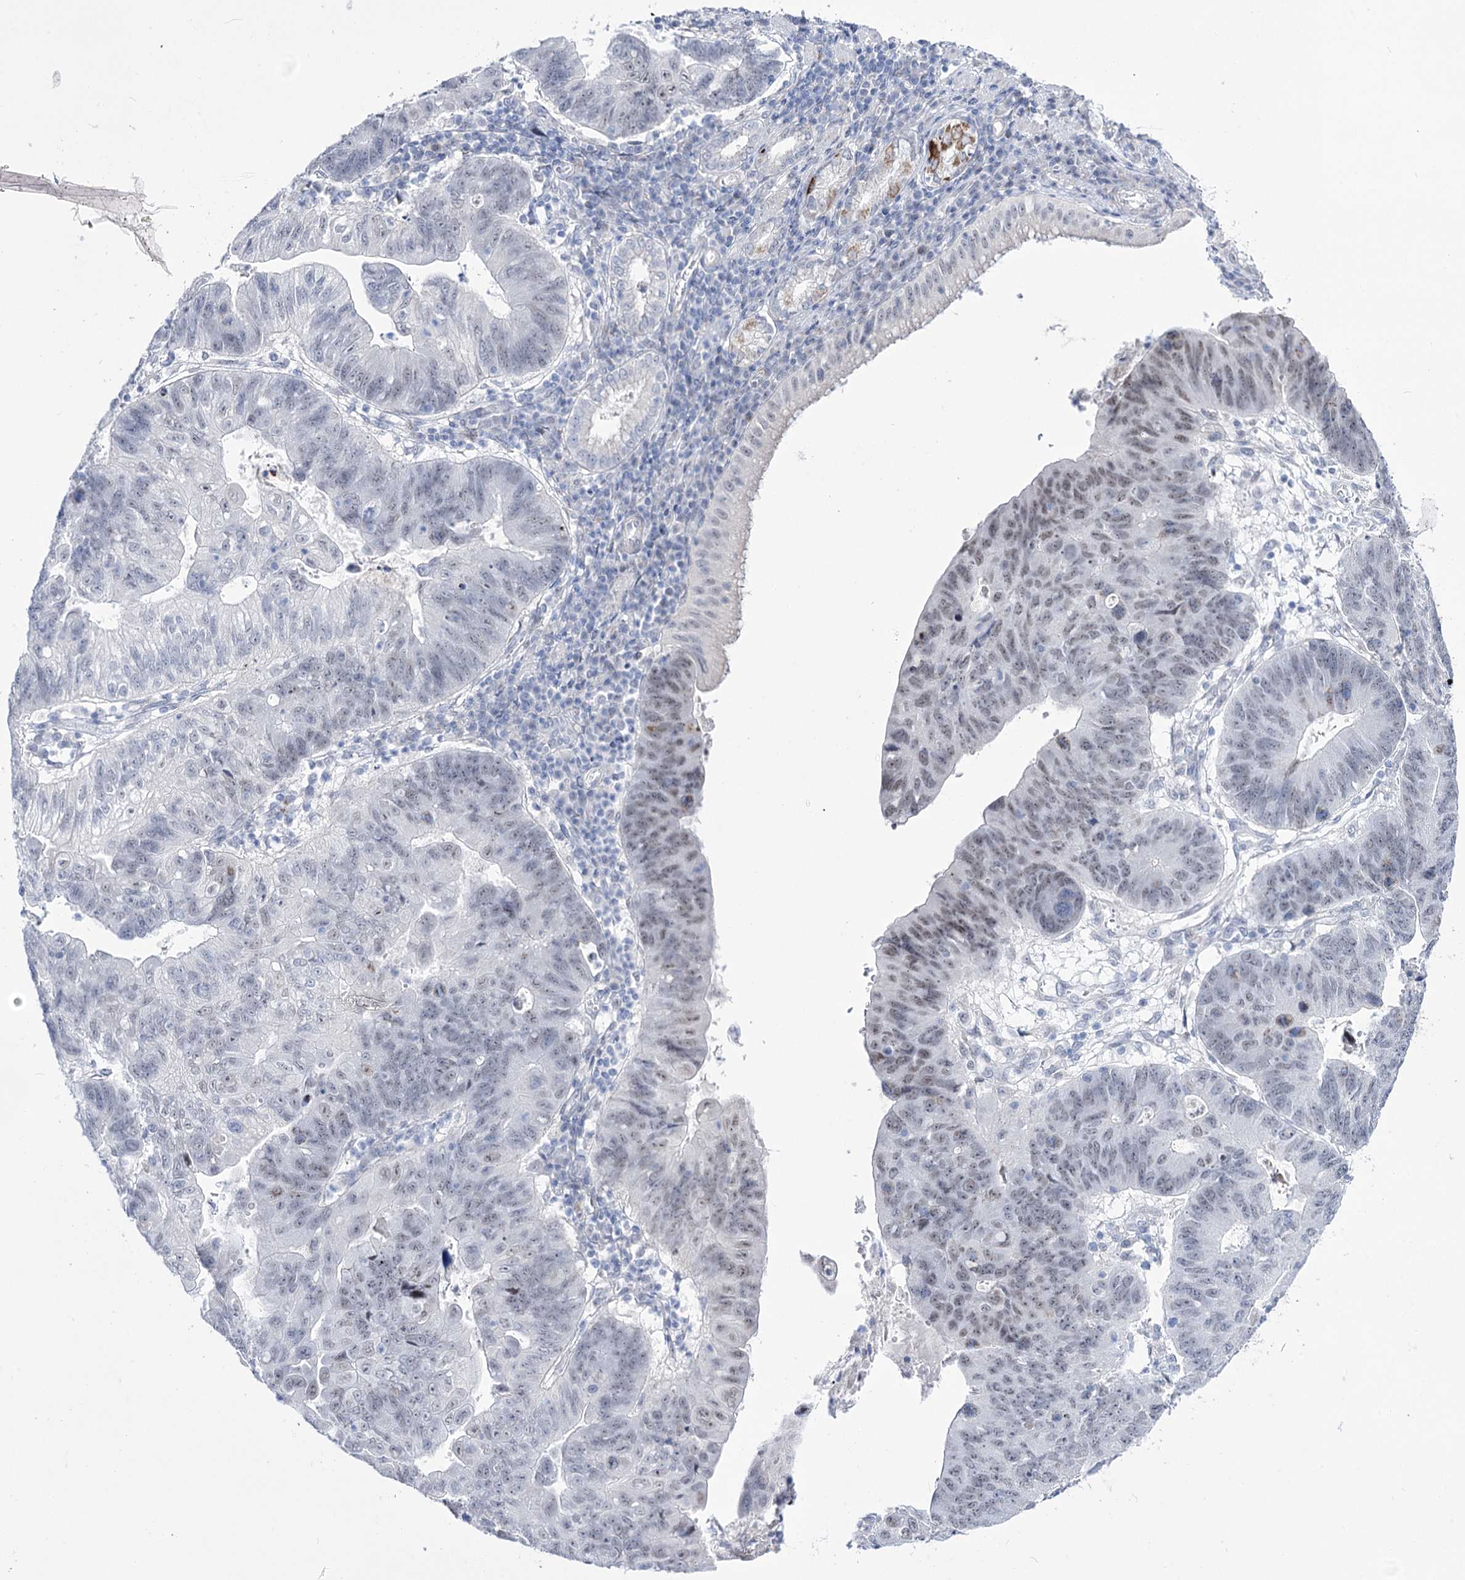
{"staining": {"intensity": "weak", "quantity": "<25%", "location": "nuclear"}, "tissue": "stomach cancer", "cell_type": "Tumor cells", "image_type": "cancer", "snomed": [{"axis": "morphology", "description": "Adenocarcinoma, NOS"}, {"axis": "topography", "description": "Stomach"}], "caption": "Tumor cells are negative for protein expression in human stomach cancer.", "gene": "RBM15B", "patient": {"sex": "male", "age": 59}}